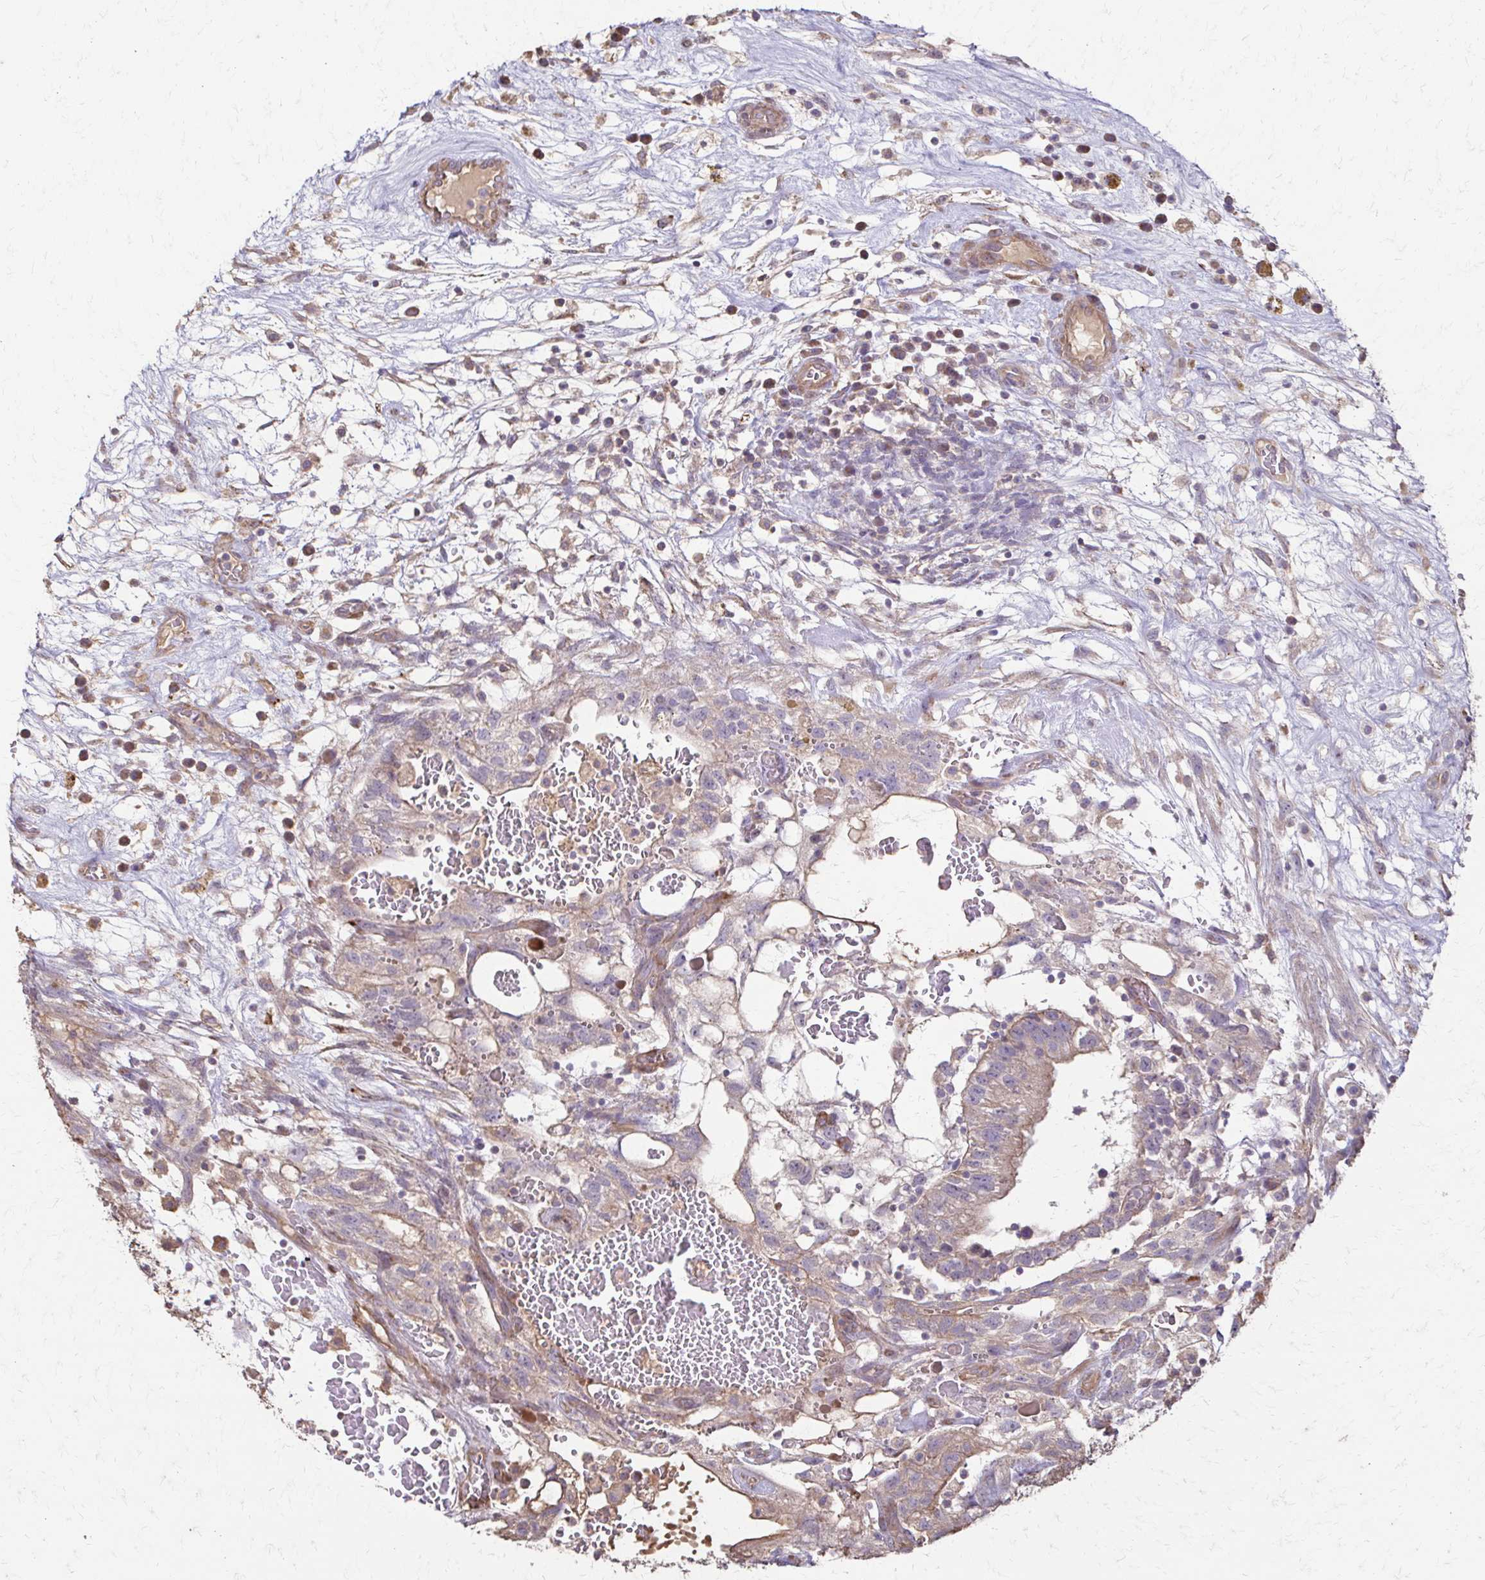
{"staining": {"intensity": "weak", "quantity": ">75%", "location": "cytoplasmic/membranous"}, "tissue": "testis cancer", "cell_type": "Tumor cells", "image_type": "cancer", "snomed": [{"axis": "morphology", "description": "Normal tissue, NOS"}, {"axis": "morphology", "description": "Carcinoma, Embryonal, NOS"}, {"axis": "topography", "description": "Testis"}], "caption": "IHC (DAB (3,3'-diaminobenzidine)) staining of human testis cancer (embryonal carcinoma) reveals weak cytoplasmic/membranous protein staining in about >75% of tumor cells.", "gene": "IL18BP", "patient": {"sex": "male", "age": 32}}